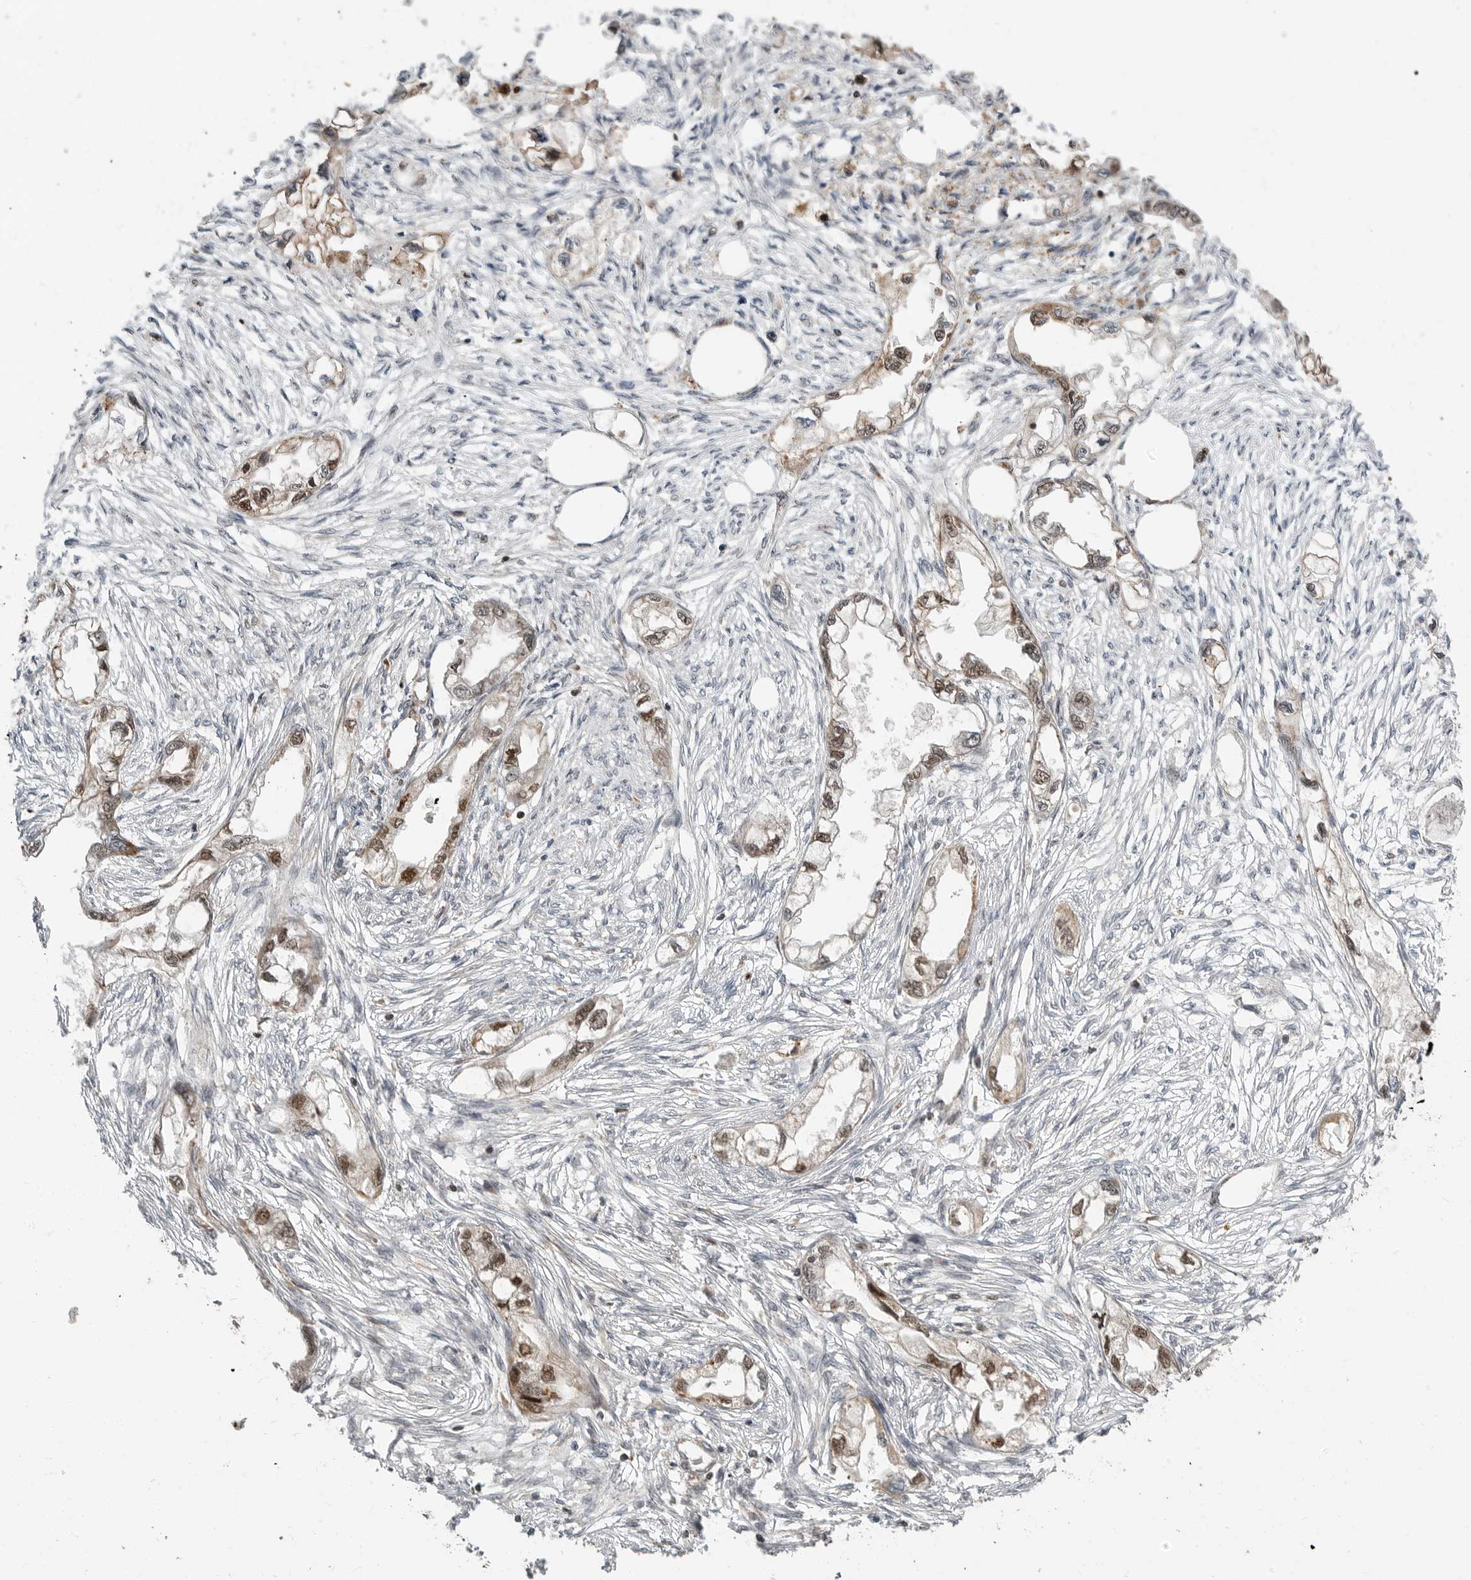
{"staining": {"intensity": "moderate", "quantity": ">75%", "location": "cytoplasmic/membranous,nuclear"}, "tissue": "endometrial cancer", "cell_type": "Tumor cells", "image_type": "cancer", "snomed": [{"axis": "morphology", "description": "Adenocarcinoma, NOS"}, {"axis": "morphology", "description": "Adenocarcinoma, metastatic, NOS"}, {"axis": "topography", "description": "Adipose tissue"}, {"axis": "topography", "description": "Endometrium"}], "caption": "Moderate cytoplasmic/membranous and nuclear expression for a protein is appreciated in about >75% of tumor cells of endometrial cancer using immunohistochemistry (IHC).", "gene": "STRAP", "patient": {"sex": "female", "age": 67}}